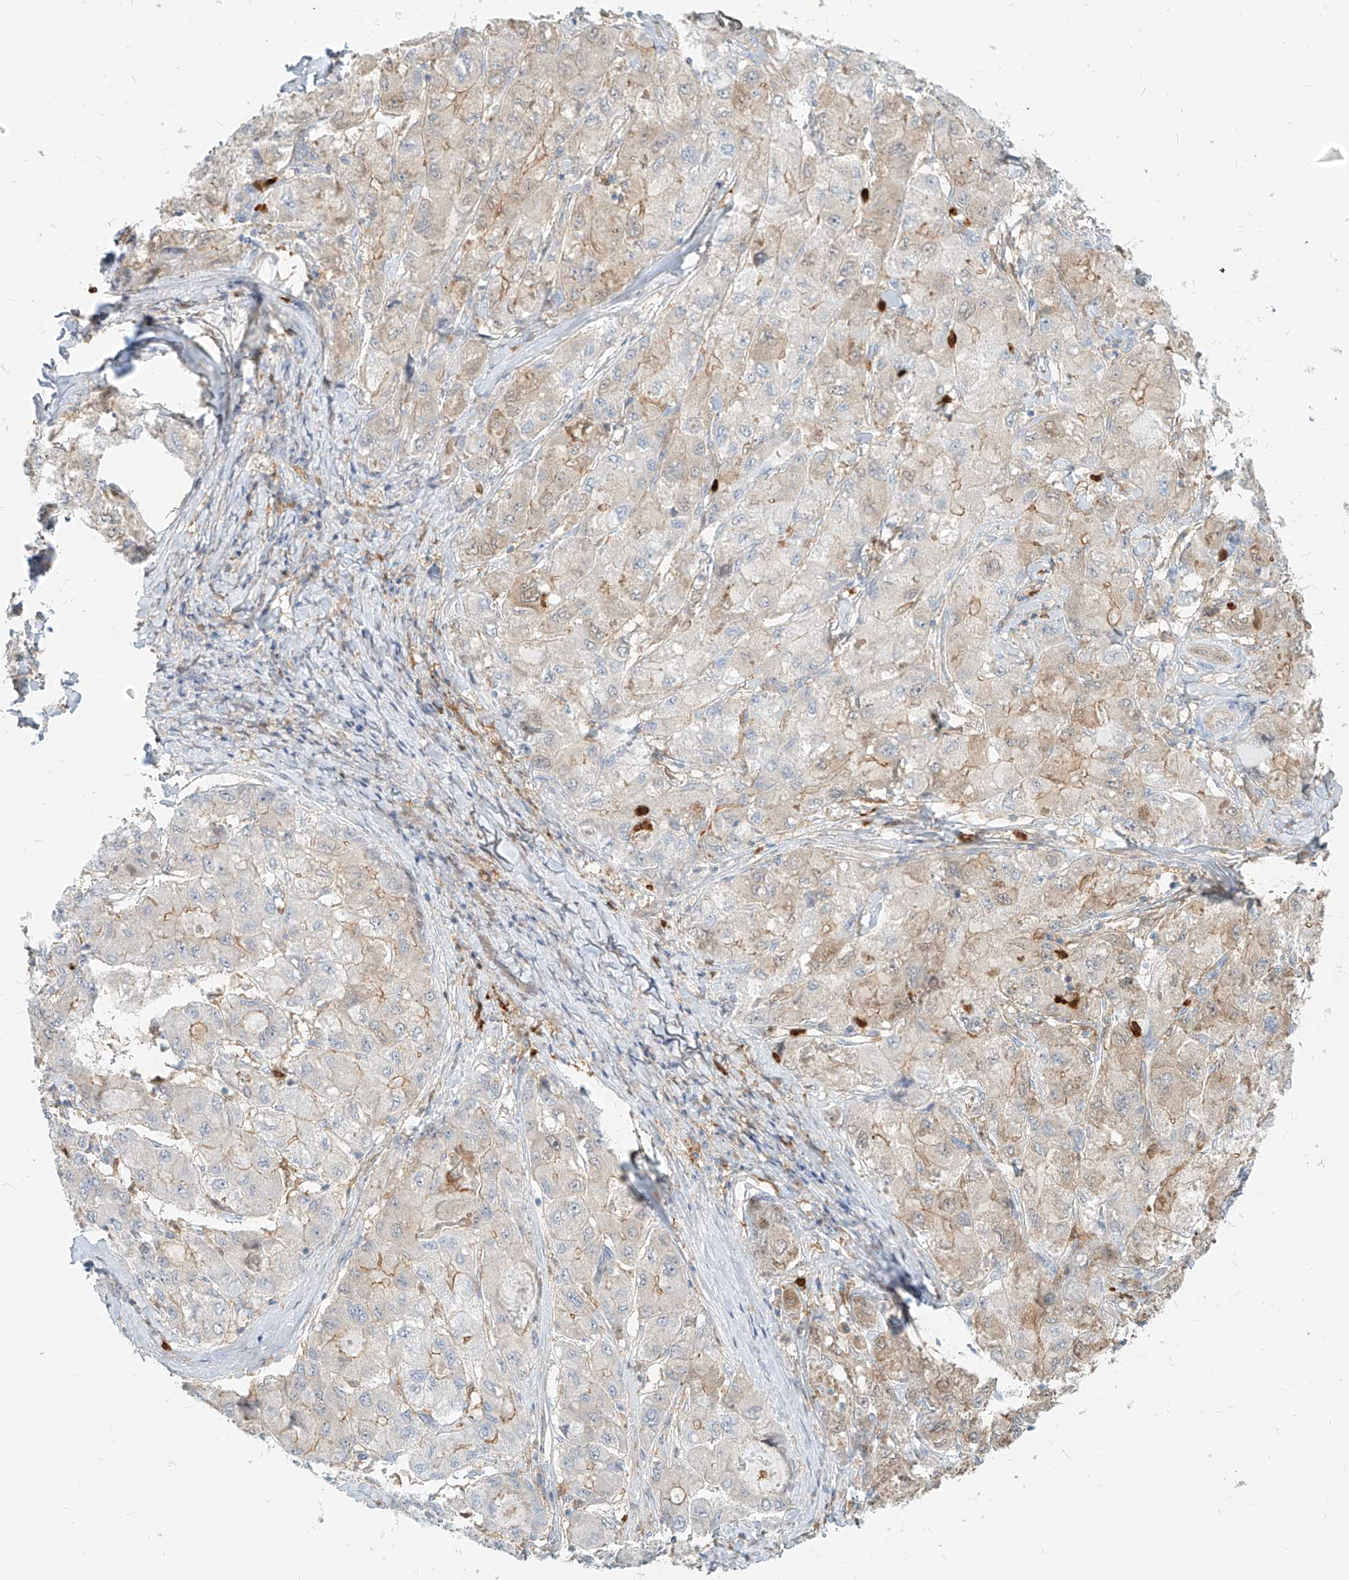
{"staining": {"intensity": "weak", "quantity": "25%-75%", "location": "cytoplasmic/membranous"}, "tissue": "liver cancer", "cell_type": "Tumor cells", "image_type": "cancer", "snomed": [{"axis": "morphology", "description": "Carcinoma, Hepatocellular, NOS"}, {"axis": "topography", "description": "Liver"}], "caption": "Liver cancer was stained to show a protein in brown. There is low levels of weak cytoplasmic/membranous expression in about 25%-75% of tumor cells. The protein is stained brown, and the nuclei are stained in blue (DAB IHC with brightfield microscopy, high magnification).", "gene": "PGD", "patient": {"sex": "male", "age": 80}}